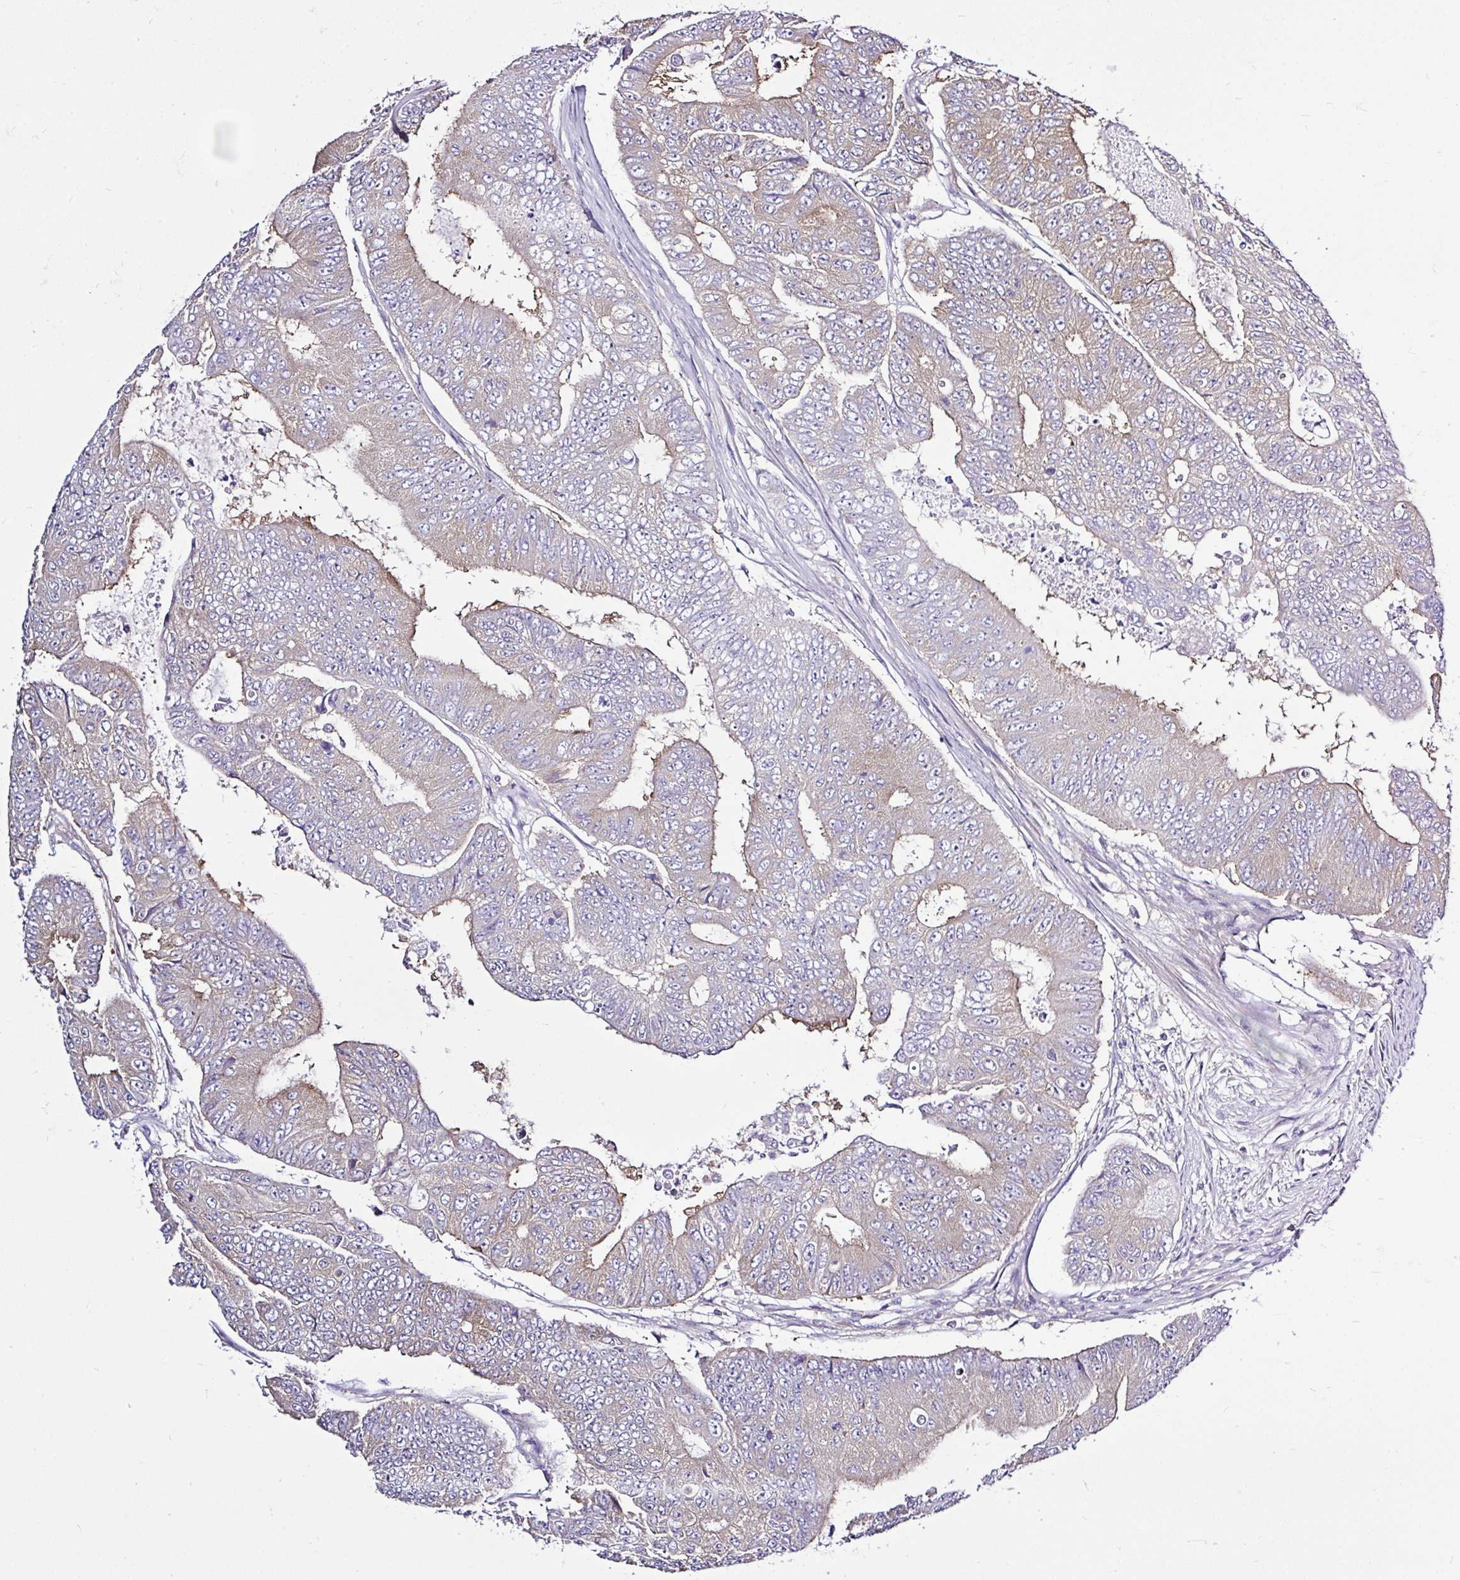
{"staining": {"intensity": "weak", "quantity": "25%-75%", "location": "cytoplasmic/membranous"}, "tissue": "colorectal cancer", "cell_type": "Tumor cells", "image_type": "cancer", "snomed": [{"axis": "morphology", "description": "Adenocarcinoma, NOS"}, {"axis": "topography", "description": "Colon"}], "caption": "Tumor cells show low levels of weak cytoplasmic/membranous staining in about 25%-75% of cells in colorectal cancer (adenocarcinoma).", "gene": "LARS1", "patient": {"sex": "female", "age": 48}}